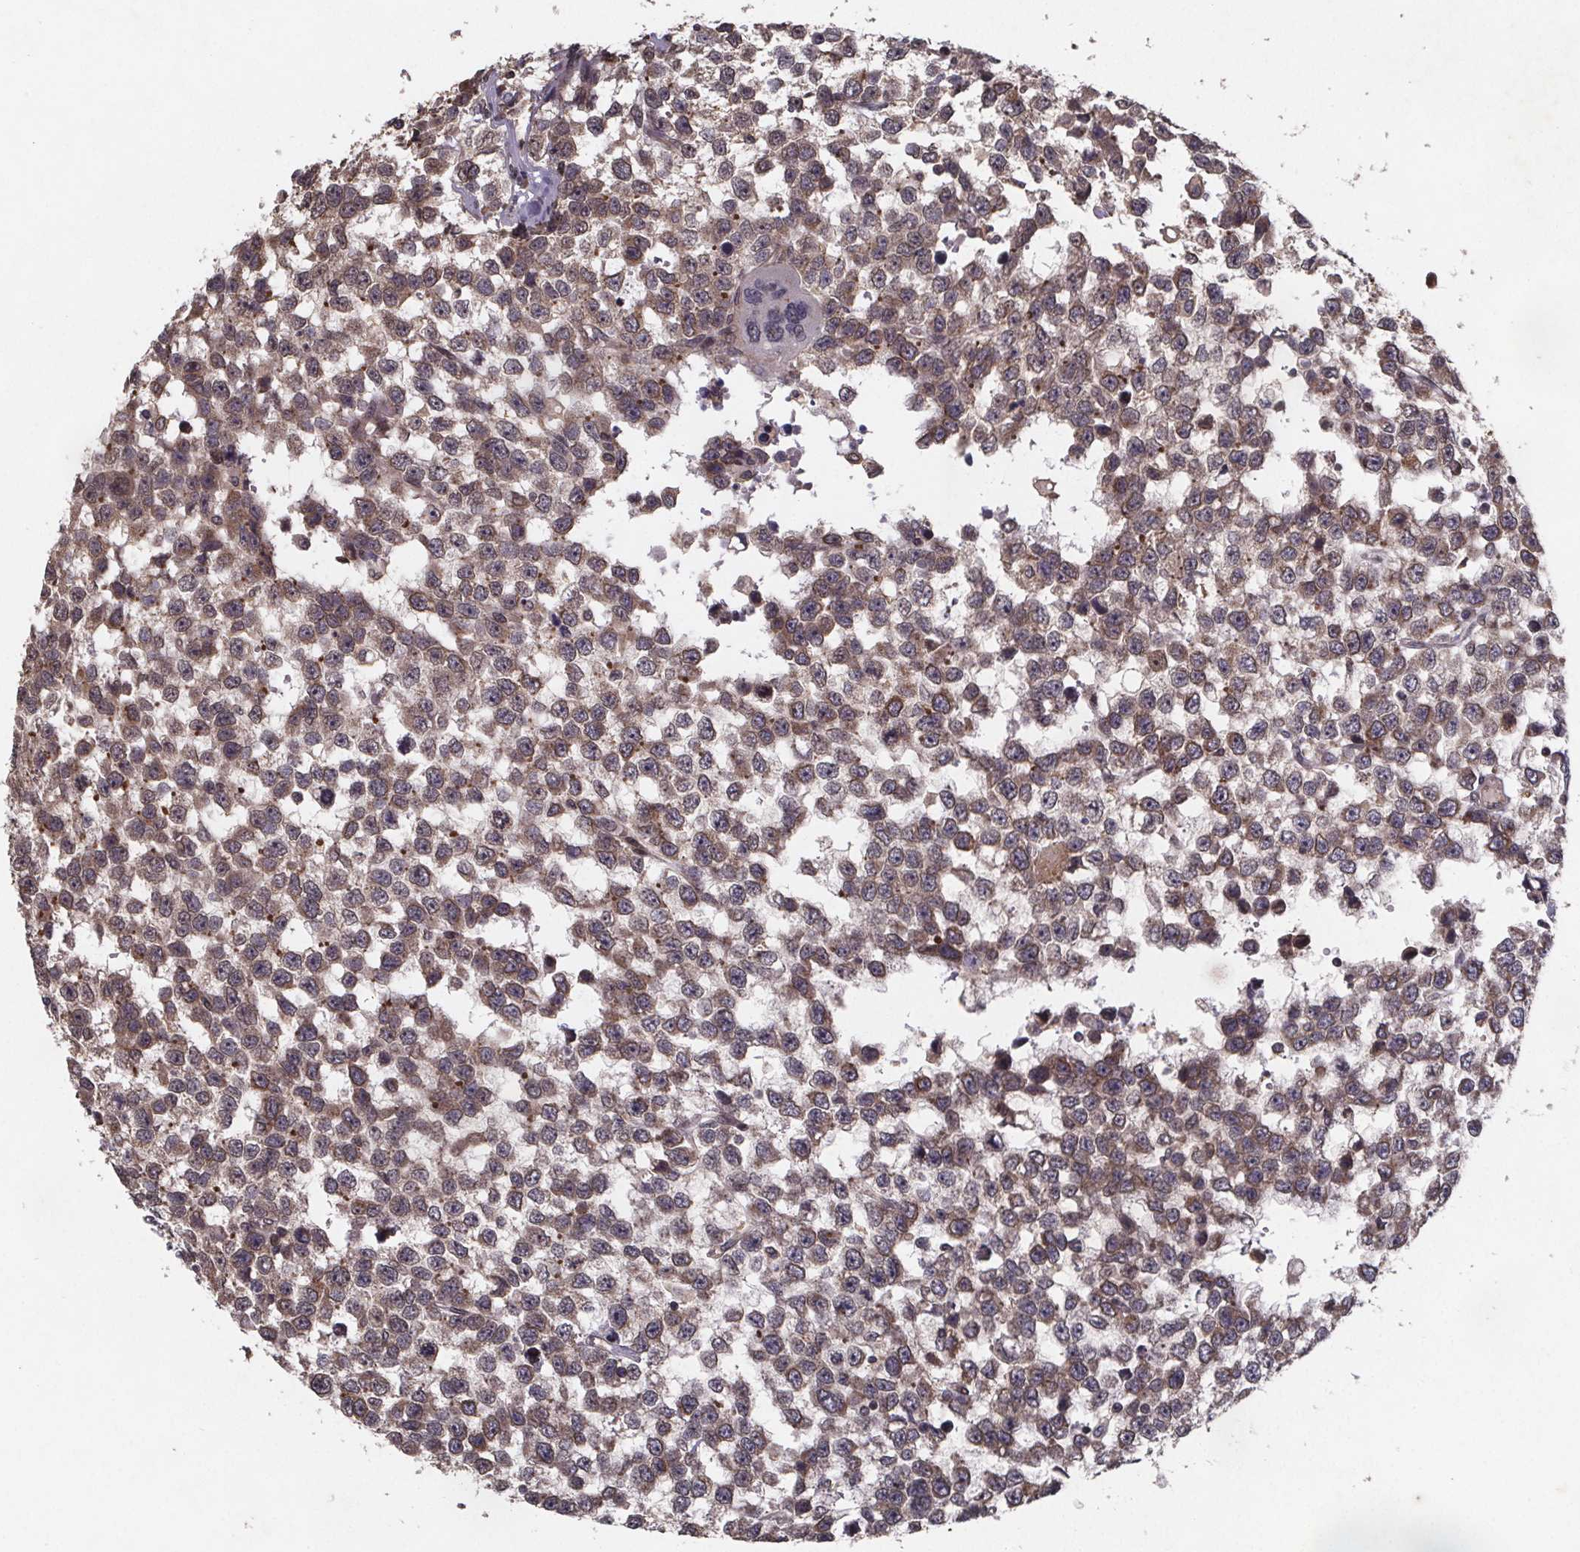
{"staining": {"intensity": "moderate", "quantity": ">75%", "location": "cytoplasmic/membranous"}, "tissue": "testis cancer", "cell_type": "Tumor cells", "image_type": "cancer", "snomed": [{"axis": "morphology", "description": "Seminoma, NOS"}, {"axis": "topography", "description": "Testis"}], "caption": "Immunohistochemistry (DAB (3,3'-diaminobenzidine)) staining of testis seminoma displays moderate cytoplasmic/membranous protein positivity in about >75% of tumor cells.", "gene": "PIERCE2", "patient": {"sex": "male", "age": 34}}